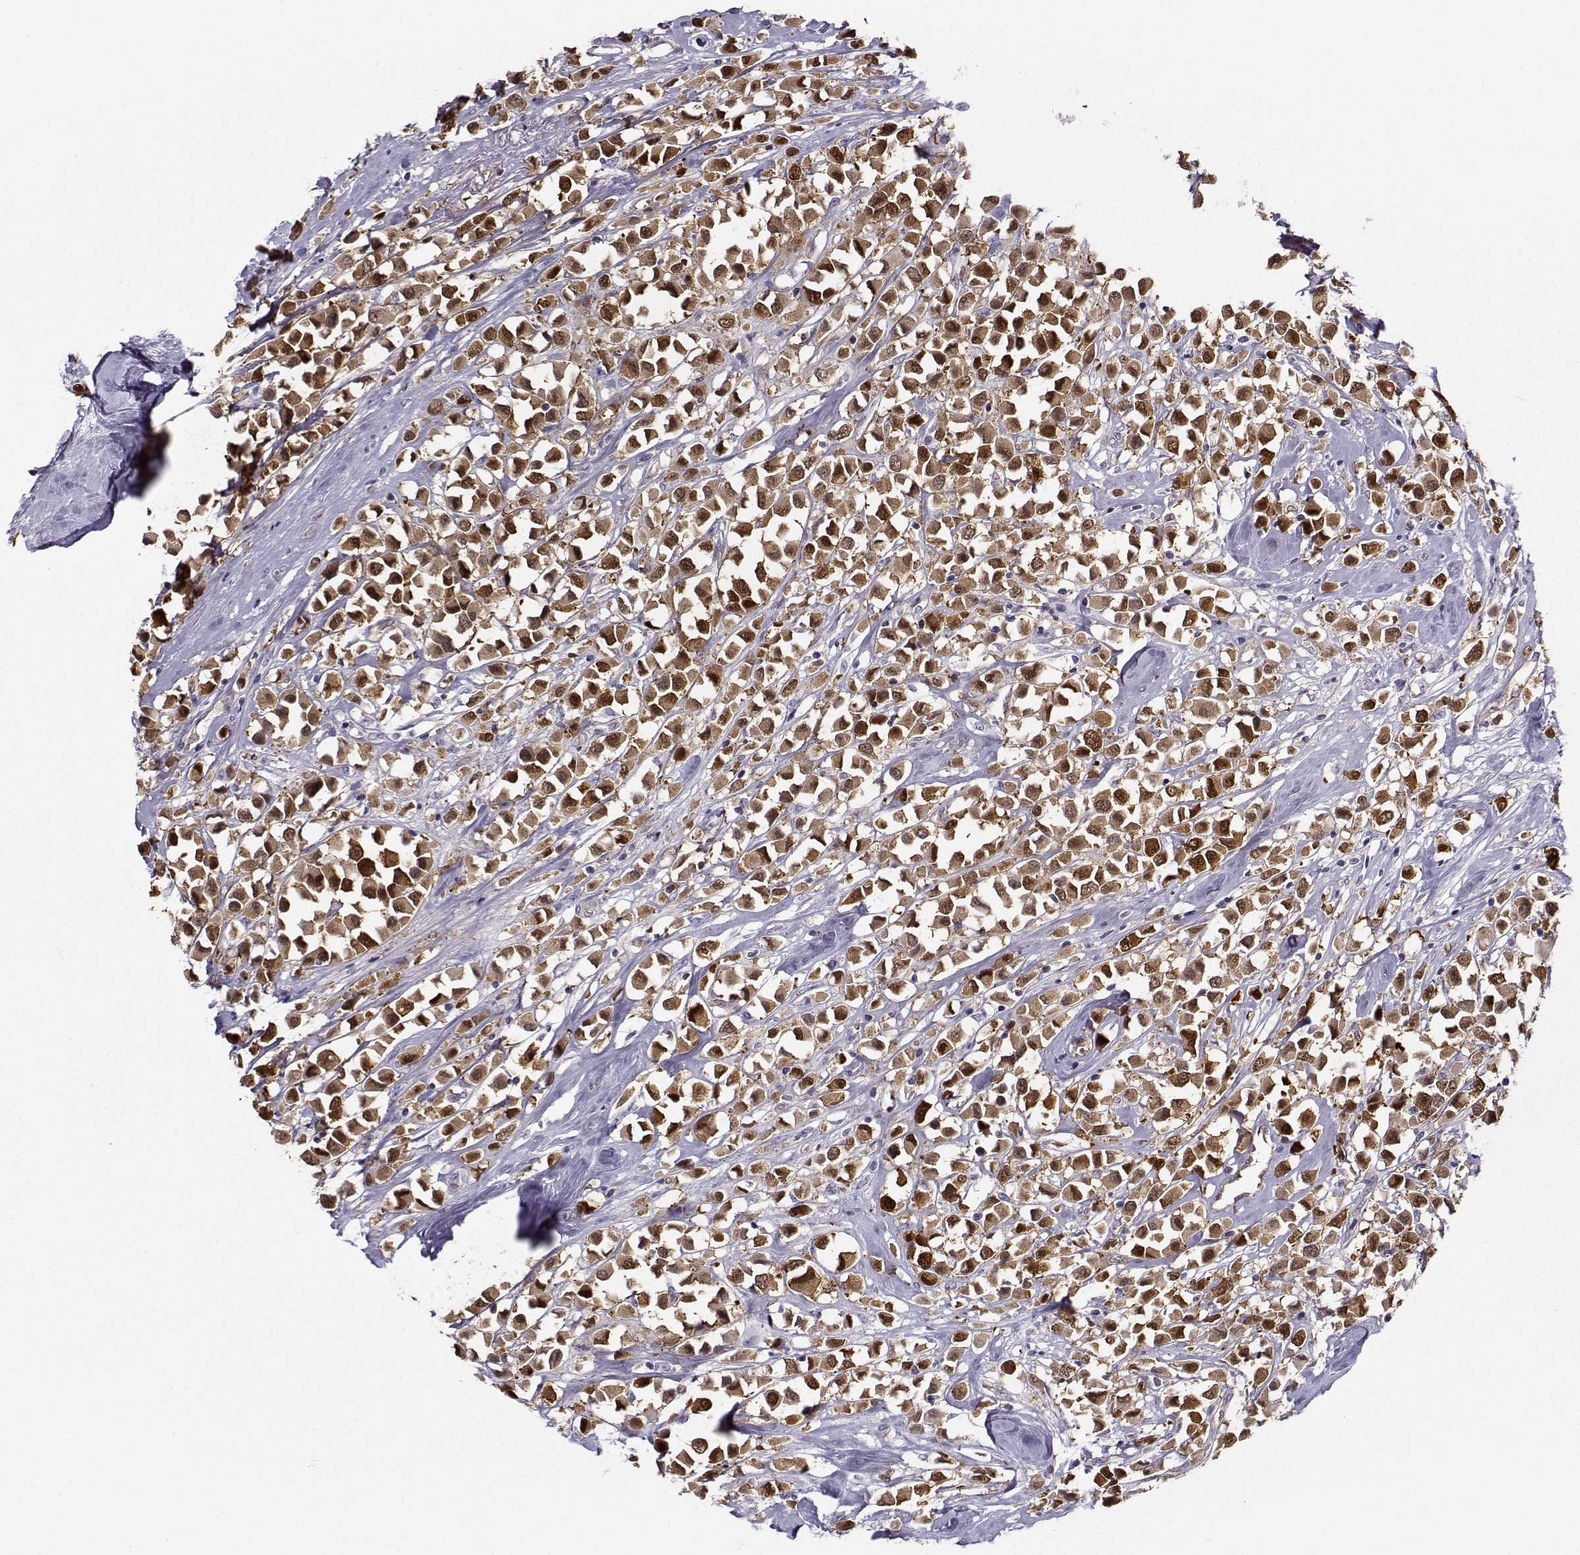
{"staining": {"intensity": "strong", "quantity": "25%-75%", "location": "cytoplasmic/membranous"}, "tissue": "breast cancer", "cell_type": "Tumor cells", "image_type": "cancer", "snomed": [{"axis": "morphology", "description": "Duct carcinoma"}, {"axis": "topography", "description": "Breast"}], "caption": "High-power microscopy captured an immunohistochemistry histopathology image of breast cancer, revealing strong cytoplasmic/membranous staining in approximately 25%-75% of tumor cells.", "gene": "NQO1", "patient": {"sex": "female", "age": 61}}